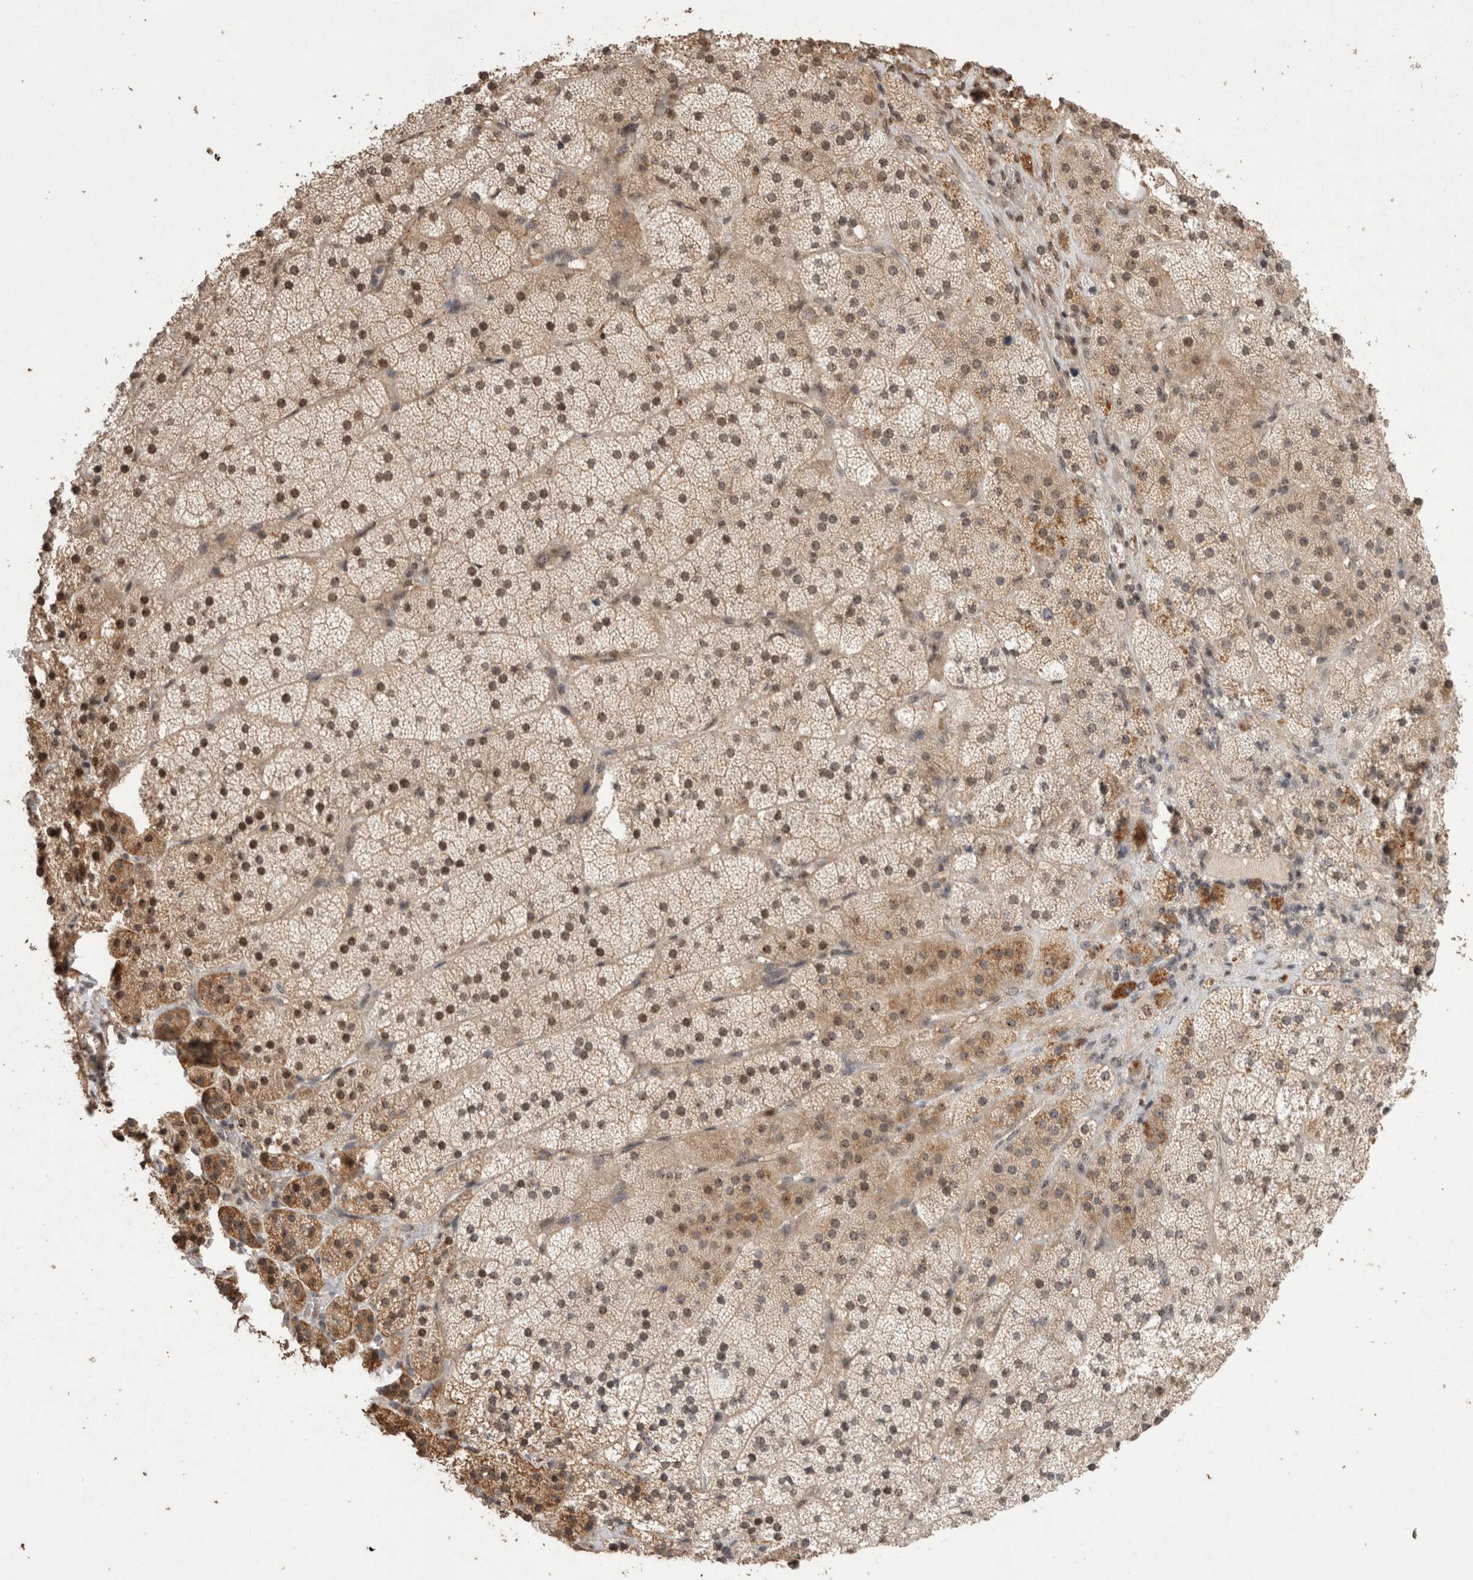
{"staining": {"intensity": "moderate", "quantity": "25%-75%", "location": "cytoplasmic/membranous,nuclear"}, "tissue": "adrenal gland", "cell_type": "Glandular cells", "image_type": "normal", "snomed": [{"axis": "morphology", "description": "Normal tissue, NOS"}, {"axis": "topography", "description": "Adrenal gland"}], "caption": "Protein expression analysis of normal adrenal gland demonstrates moderate cytoplasmic/membranous,nuclear positivity in approximately 25%-75% of glandular cells.", "gene": "STK11", "patient": {"sex": "female", "age": 44}}